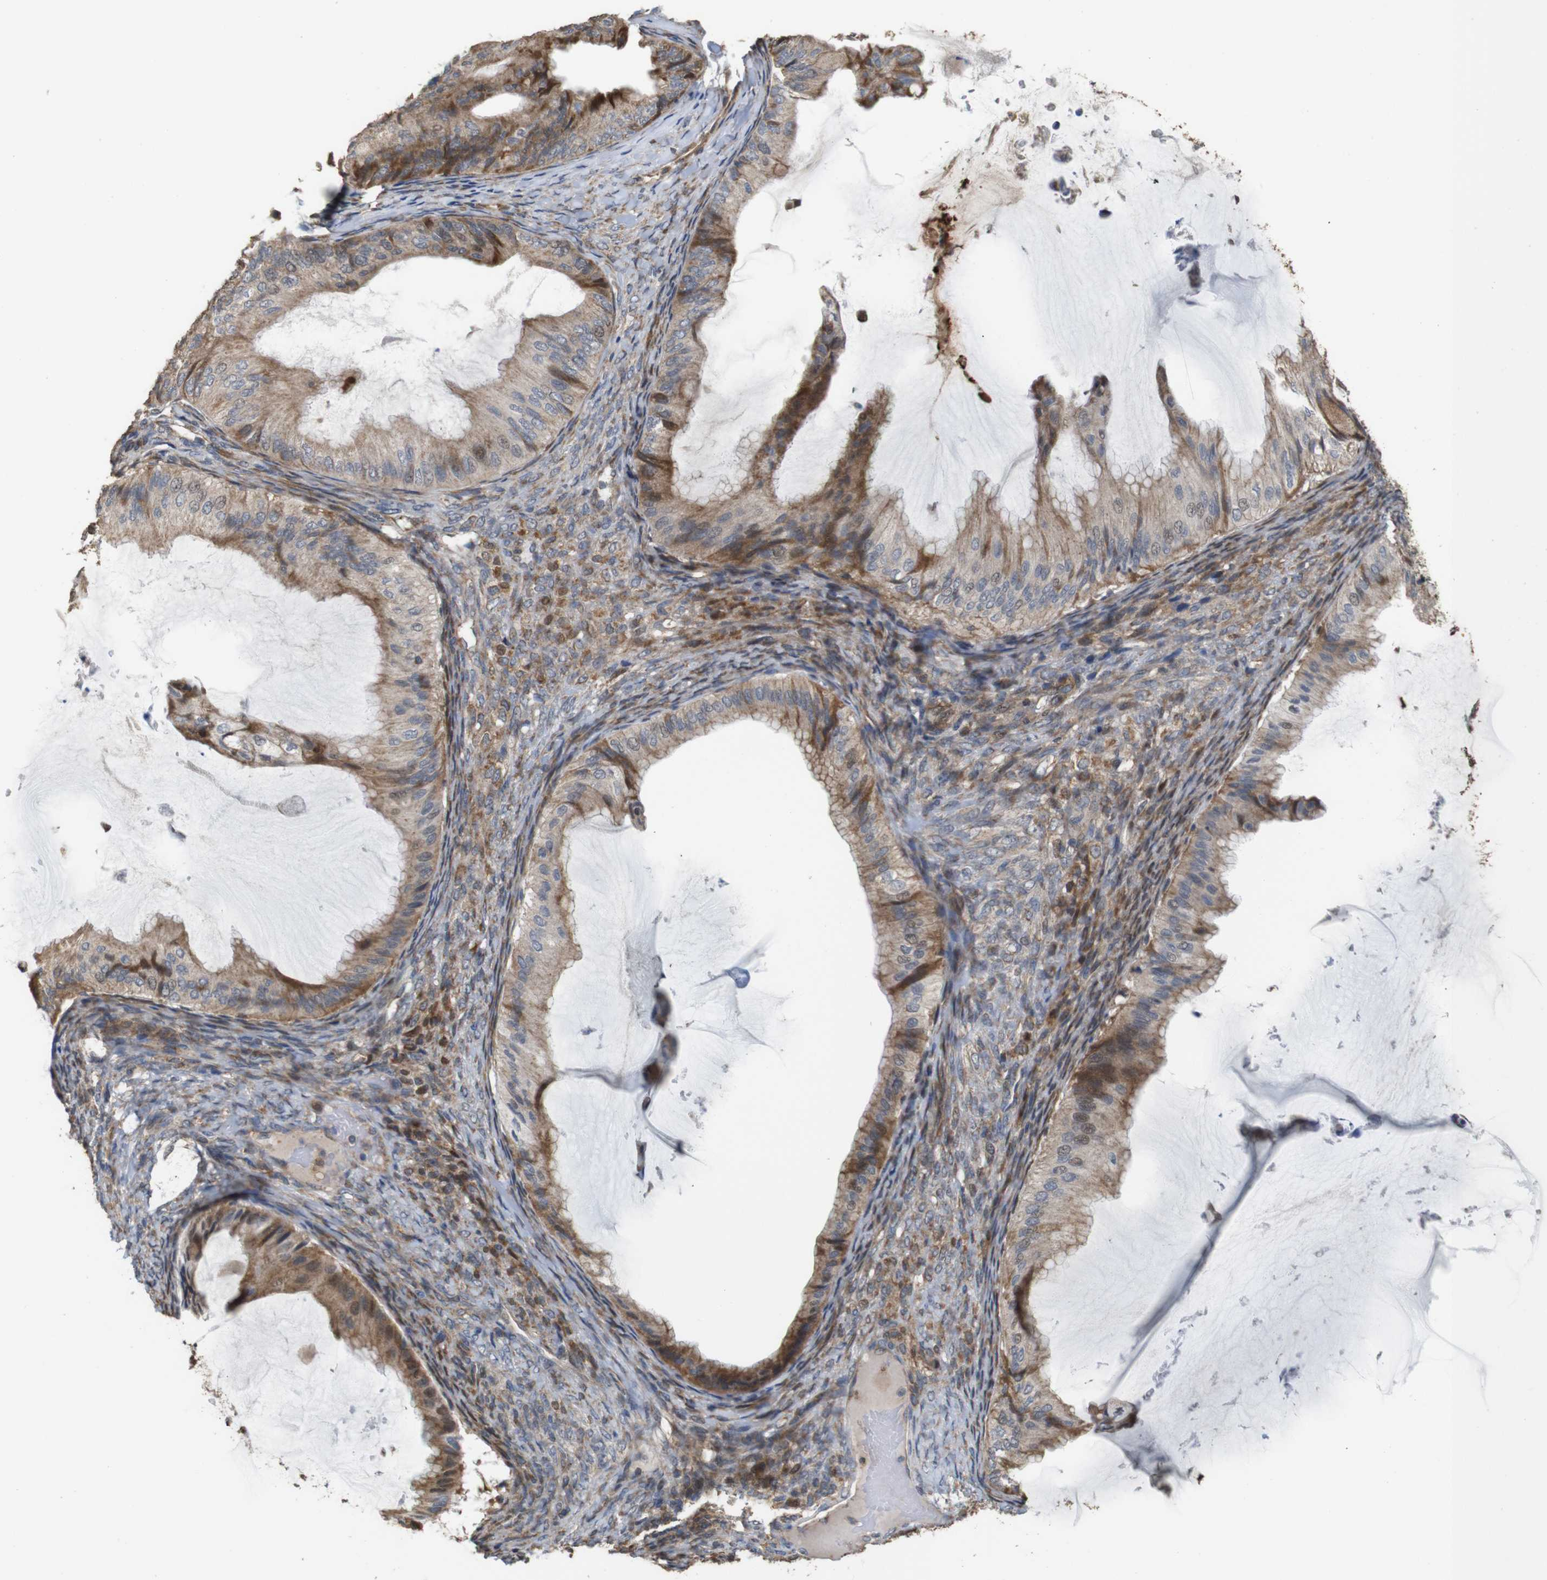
{"staining": {"intensity": "moderate", "quantity": ">75%", "location": "cytoplasmic/membranous"}, "tissue": "ovarian cancer", "cell_type": "Tumor cells", "image_type": "cancer", "snomed": [{"axis": "morphology", "description": "Cystadenocarcinoma, mucinous, NOS"}, {"axis": "topography", "description": "Ovary"}], "caption": "Ovarian mucinous cystadenocarcinoma stained with DAB (3,3'-diaminobenzidine) IHC reveals medium levels of moderate cytoplasmic/membranous expression in approximately >75% of tumor cells.", "gene": "SNN", "patient": {"sex": "female", "age": 61}}